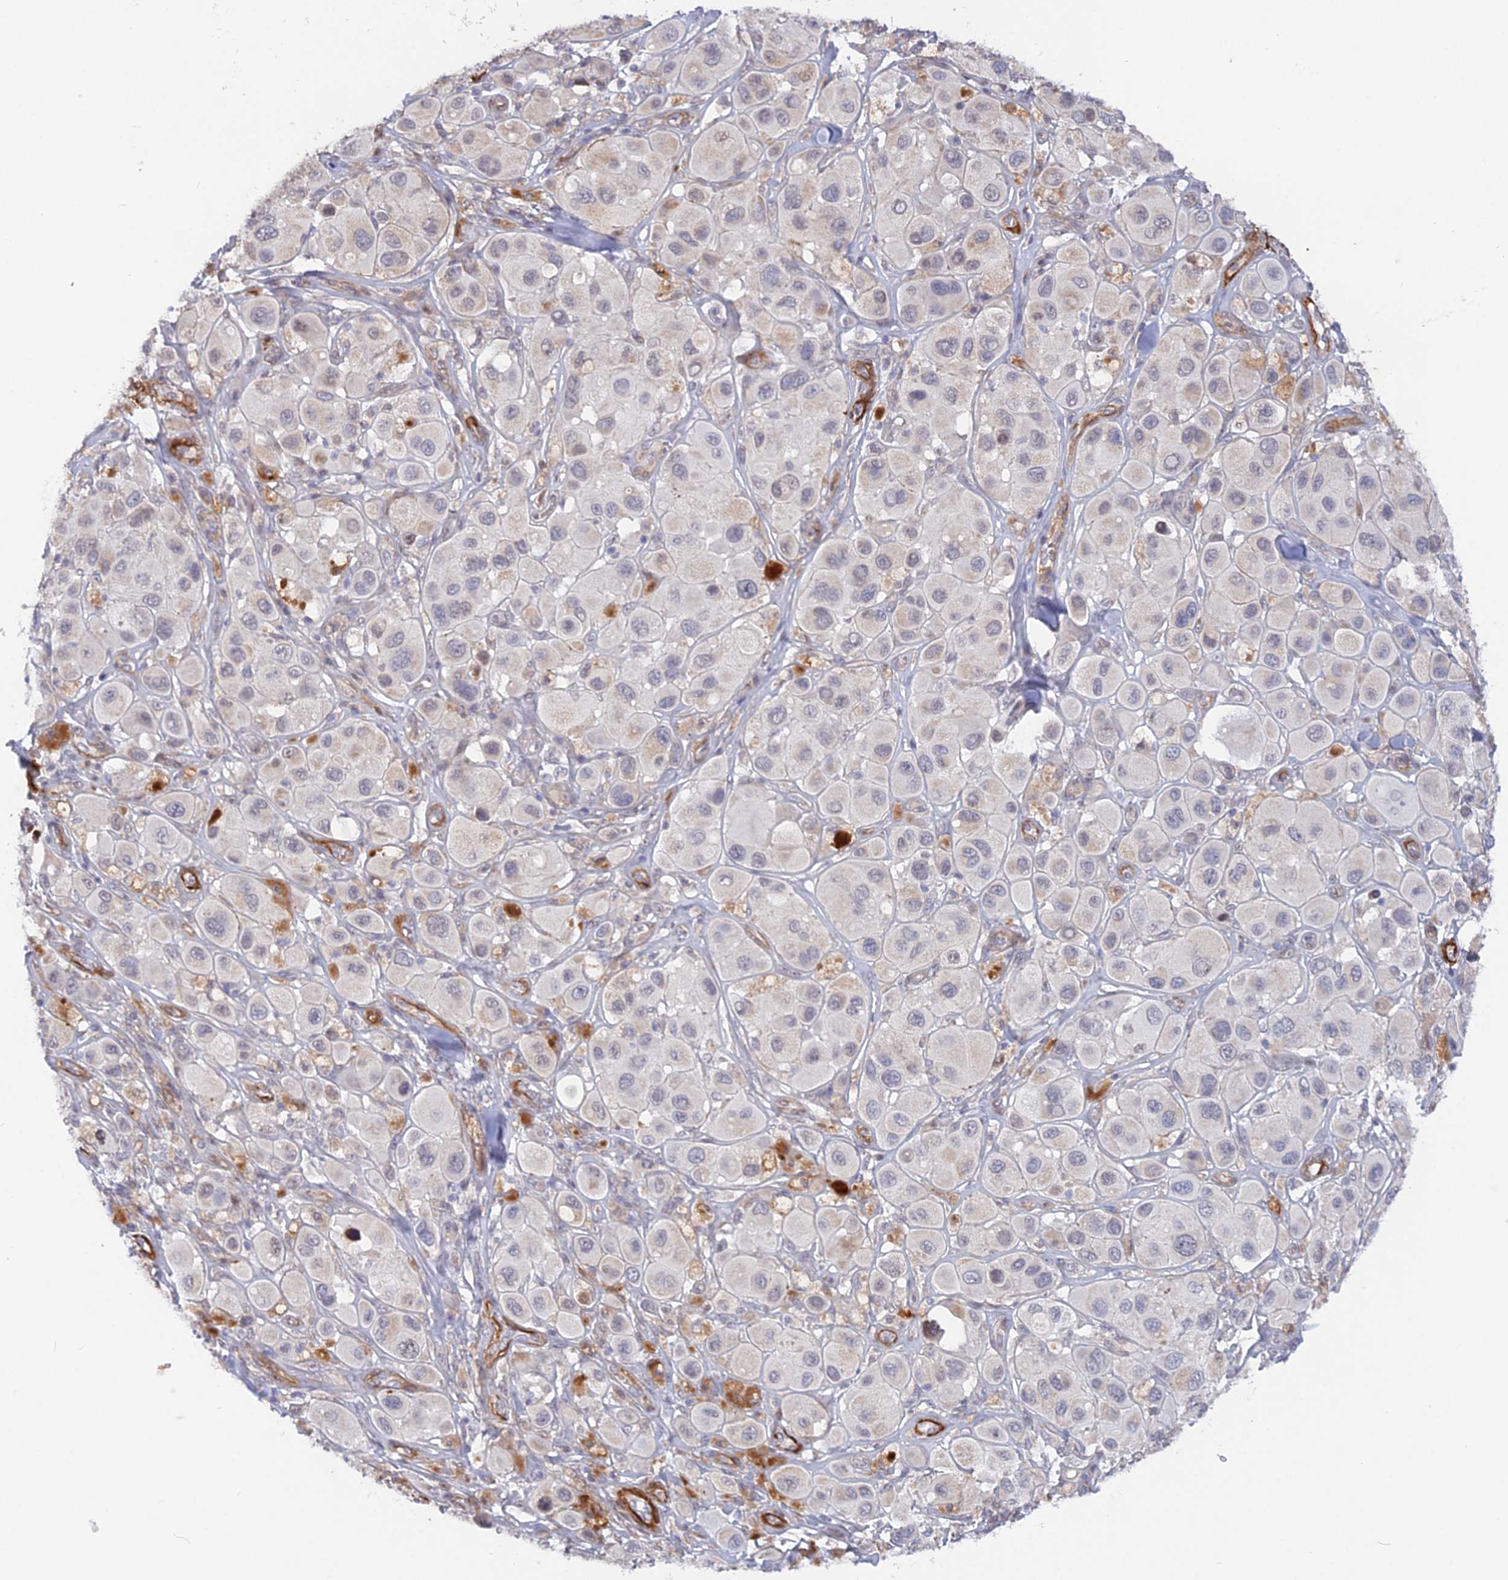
{"staining": {"intensity": "negative", "quantity": "none", "location": "none"}, "tissue": "melanoma", "cell_type": "Tumor cells", "image_type": "cancer", "snomed": [{"axis": "morphology", "description": "Malignant melanoma, Metastatic site"}, {"axis": "topography", "description": "Skin"}], "caption": "Protein analysis of malignant melanoma (metastatic site) displays no significant staining in tumor cells.", "gene": "CCDC154", "patient": {"sex": "male", "age": 41}}